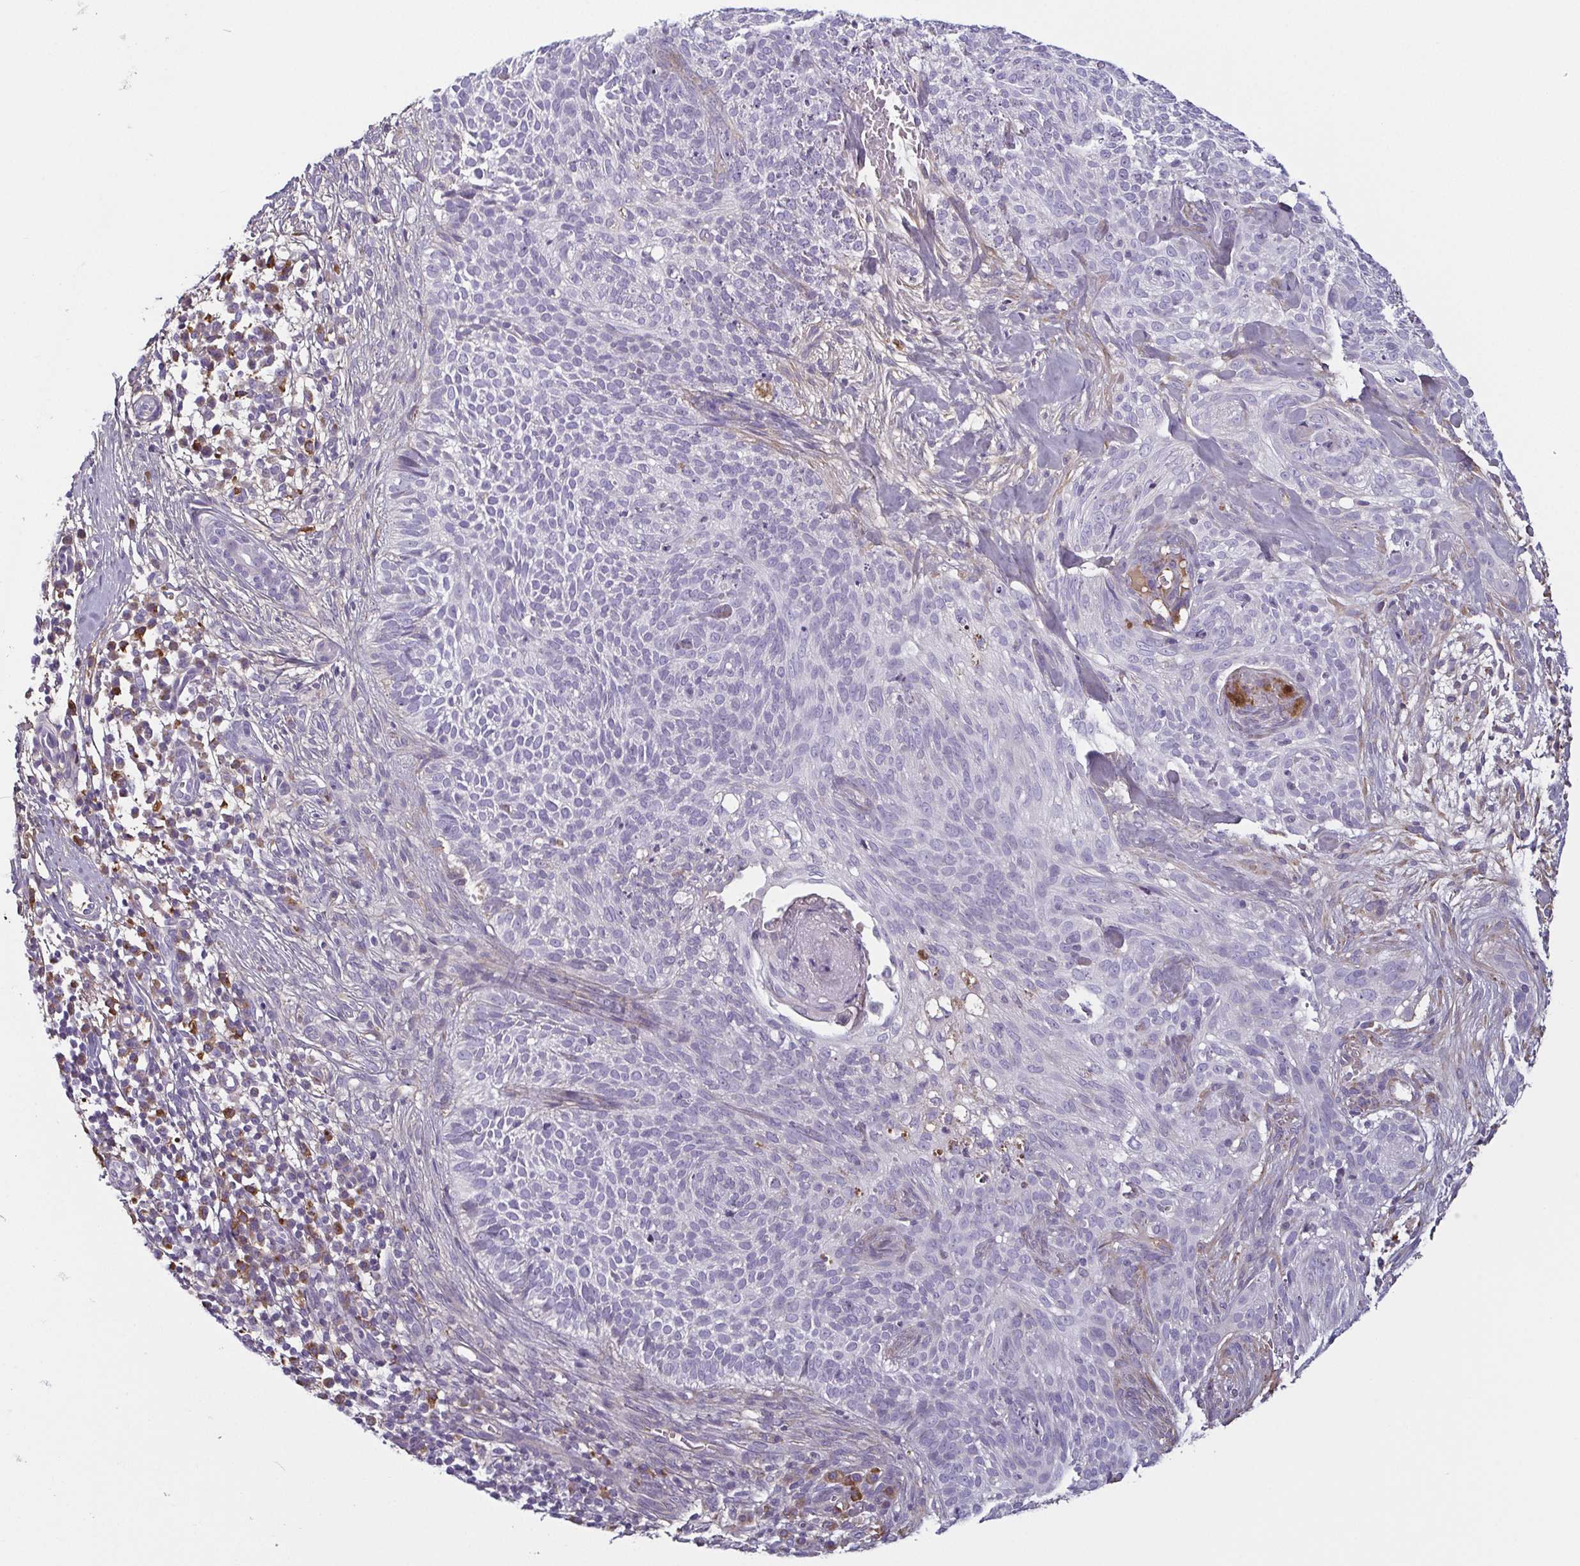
{"staining": {"intensity": "negative", "quantity": "none", "location": "none"}, "tissue": "skin cancer", "cell_type": "Tumor cells", "image_type": "cancer", "snomed": [{"axis": "morphology", "description": "Basal cell carcinoma"}, {"axis": "topography", "description": "Skin"}, {"axis": "topography", "description": "Skin of face"}], "caption": "Basal cell carcinoma (skin) was stained to show a protein in brown. There is no significant expression in tumor cells. (Stains: DAB (3,3'-diaminobenzidine) immunohistochemistry (IHC) with hematoxylin counter stain, Microscopy: brightfield microscopy at high magnification).", "gene": "ECM1", "patient": {"sex": "female", "age": 82}}